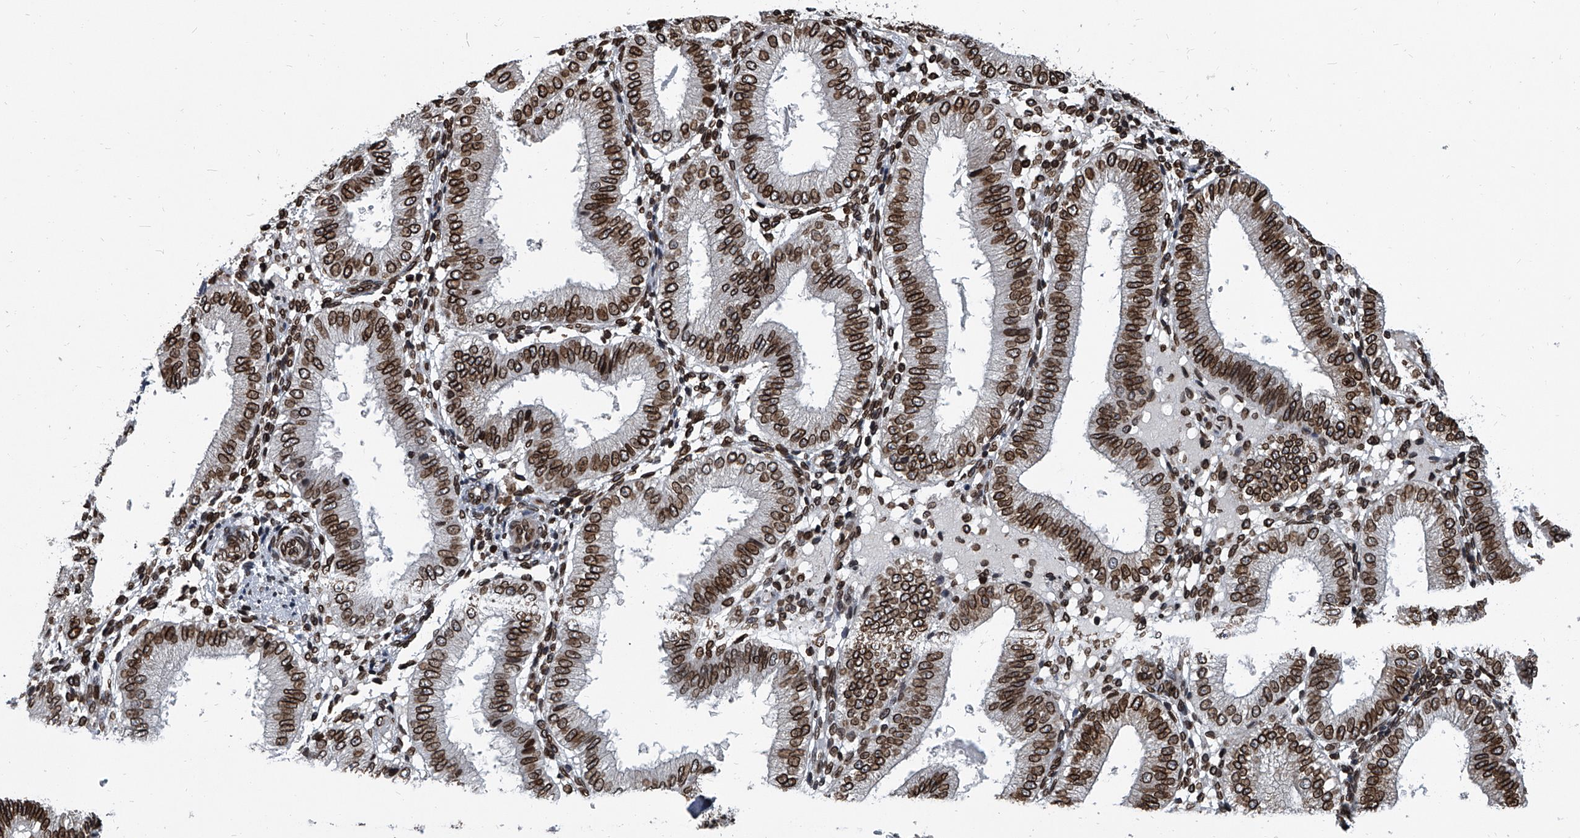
{"staining": {"intensity": "moderate", "quantity": "25%-75%", "location": "cytoplasmic/membranous,nuclear"}, "tissue": "endometrium", "cell_type": "Cells in endometrial stroma", "image_type": "normal", "snomed": [{"axis": "morphology", "description": "Normal tissue, NOS"}, {"axis": "topography", "description": "Endometrium"}], "caption": "Brown immunohistochemical staining in benign human endometrium exhibits moderate cytoplasmic/membranous,nuclear expression in about 25%-75% of cells in endometrial stroma. (Brightfield microscopy of DAB IHC at high magnification).", "gene": "PHF20", "patient": {"sex": "female", "age": 39}}